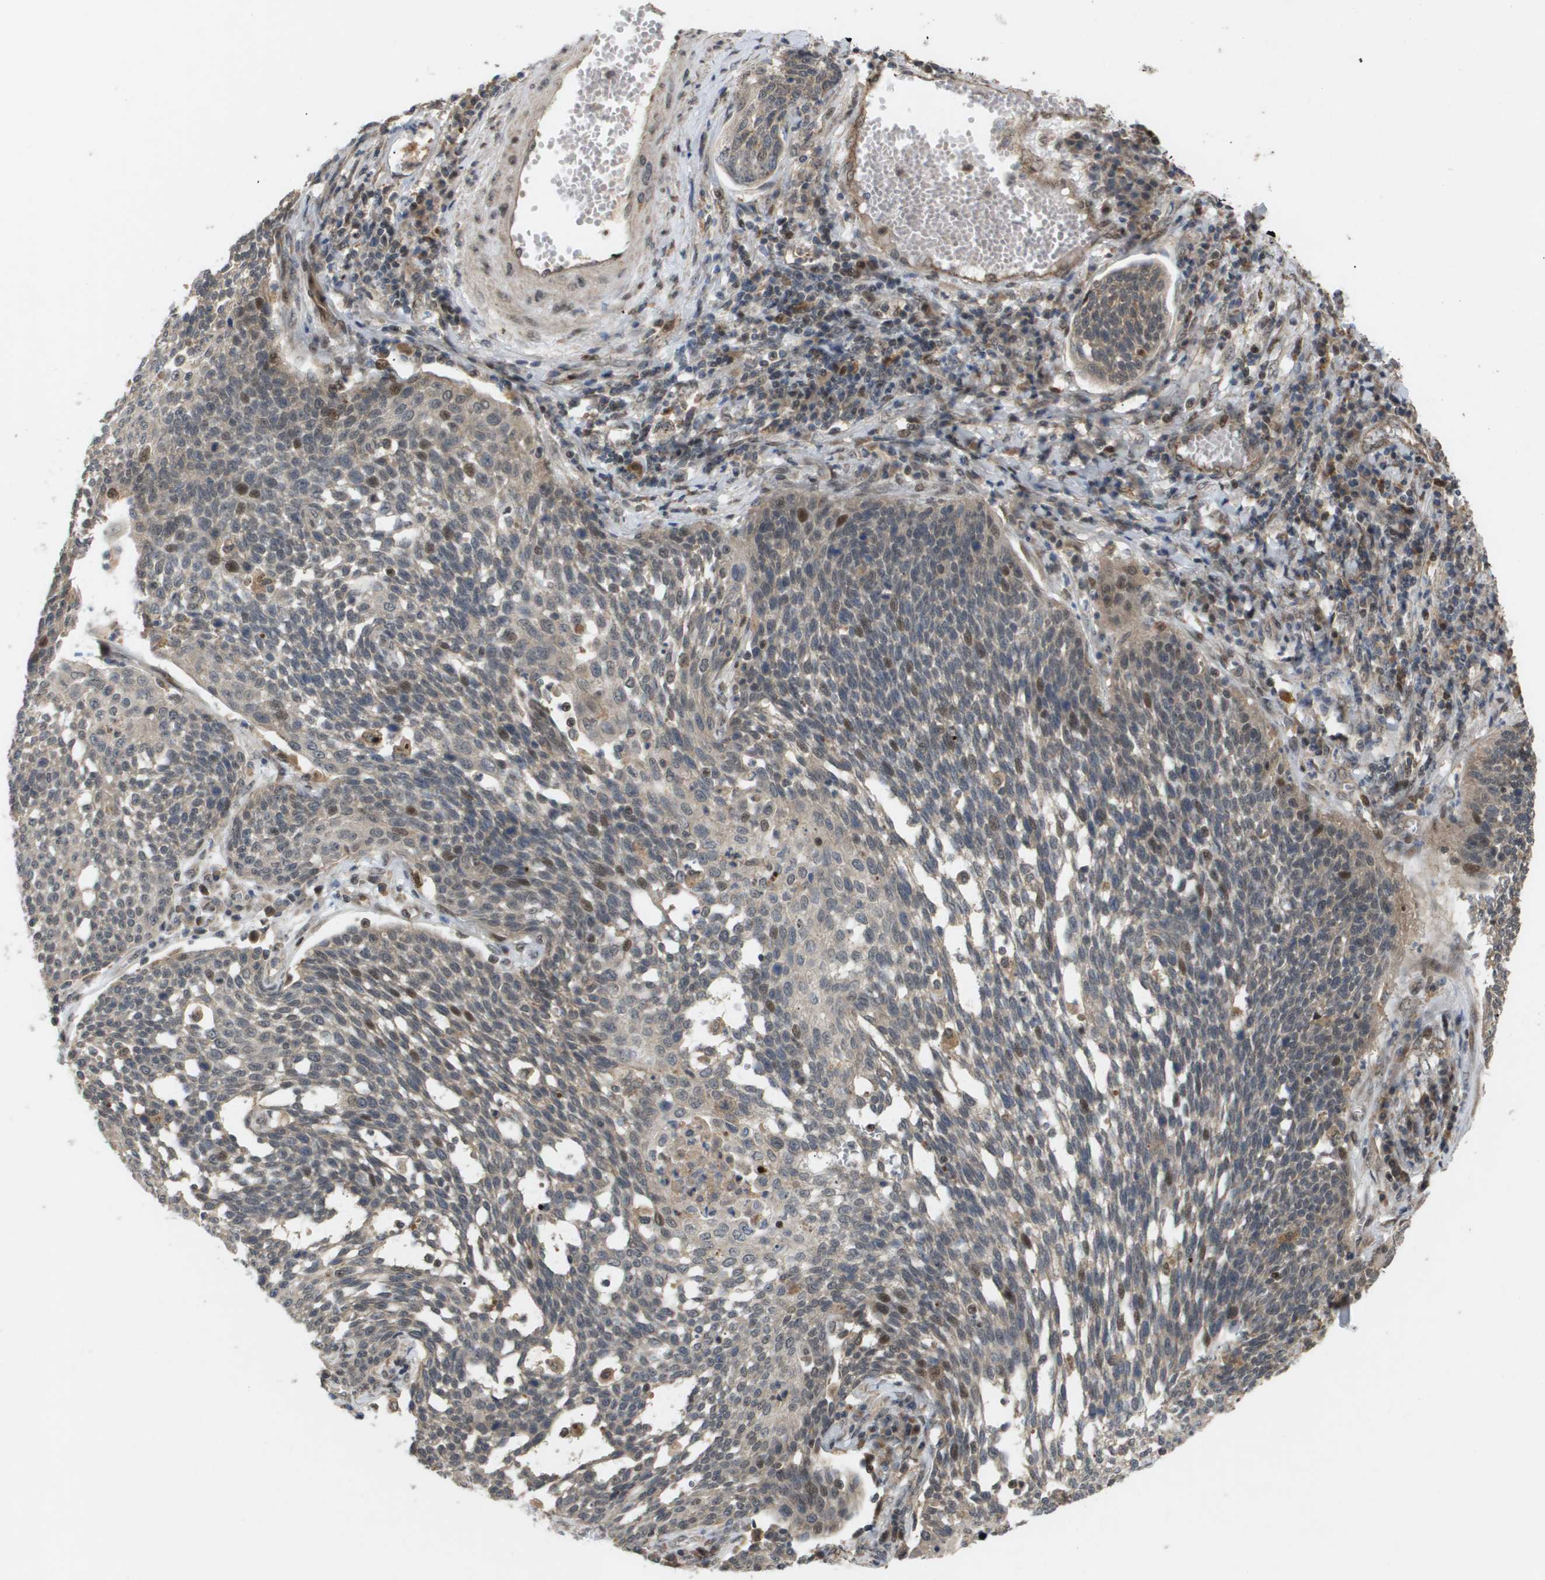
{"staining": {"intensity": "weak", "quantity": "25%-75%", "location": "cytoplasmic/membranous,nuclear"}, "tissue": "cervical cancer", "cell_type": "Tumor cells", "image_type": "cancer", "snomed": [{"axis": "morphology", "description": "Squamous cell carcinoma, NOS"}, {"axis": "topography", "description": "Cervix"}], "caption": "Immunohistochemical staining of human cervical cancer displays low levels of weak cytoplasmic/membranous and nuclear protein expression in approximately 25%-75% of tumor cells.", "gene": "PDGFB", "patient": {"sex": "female", "age": 34}}